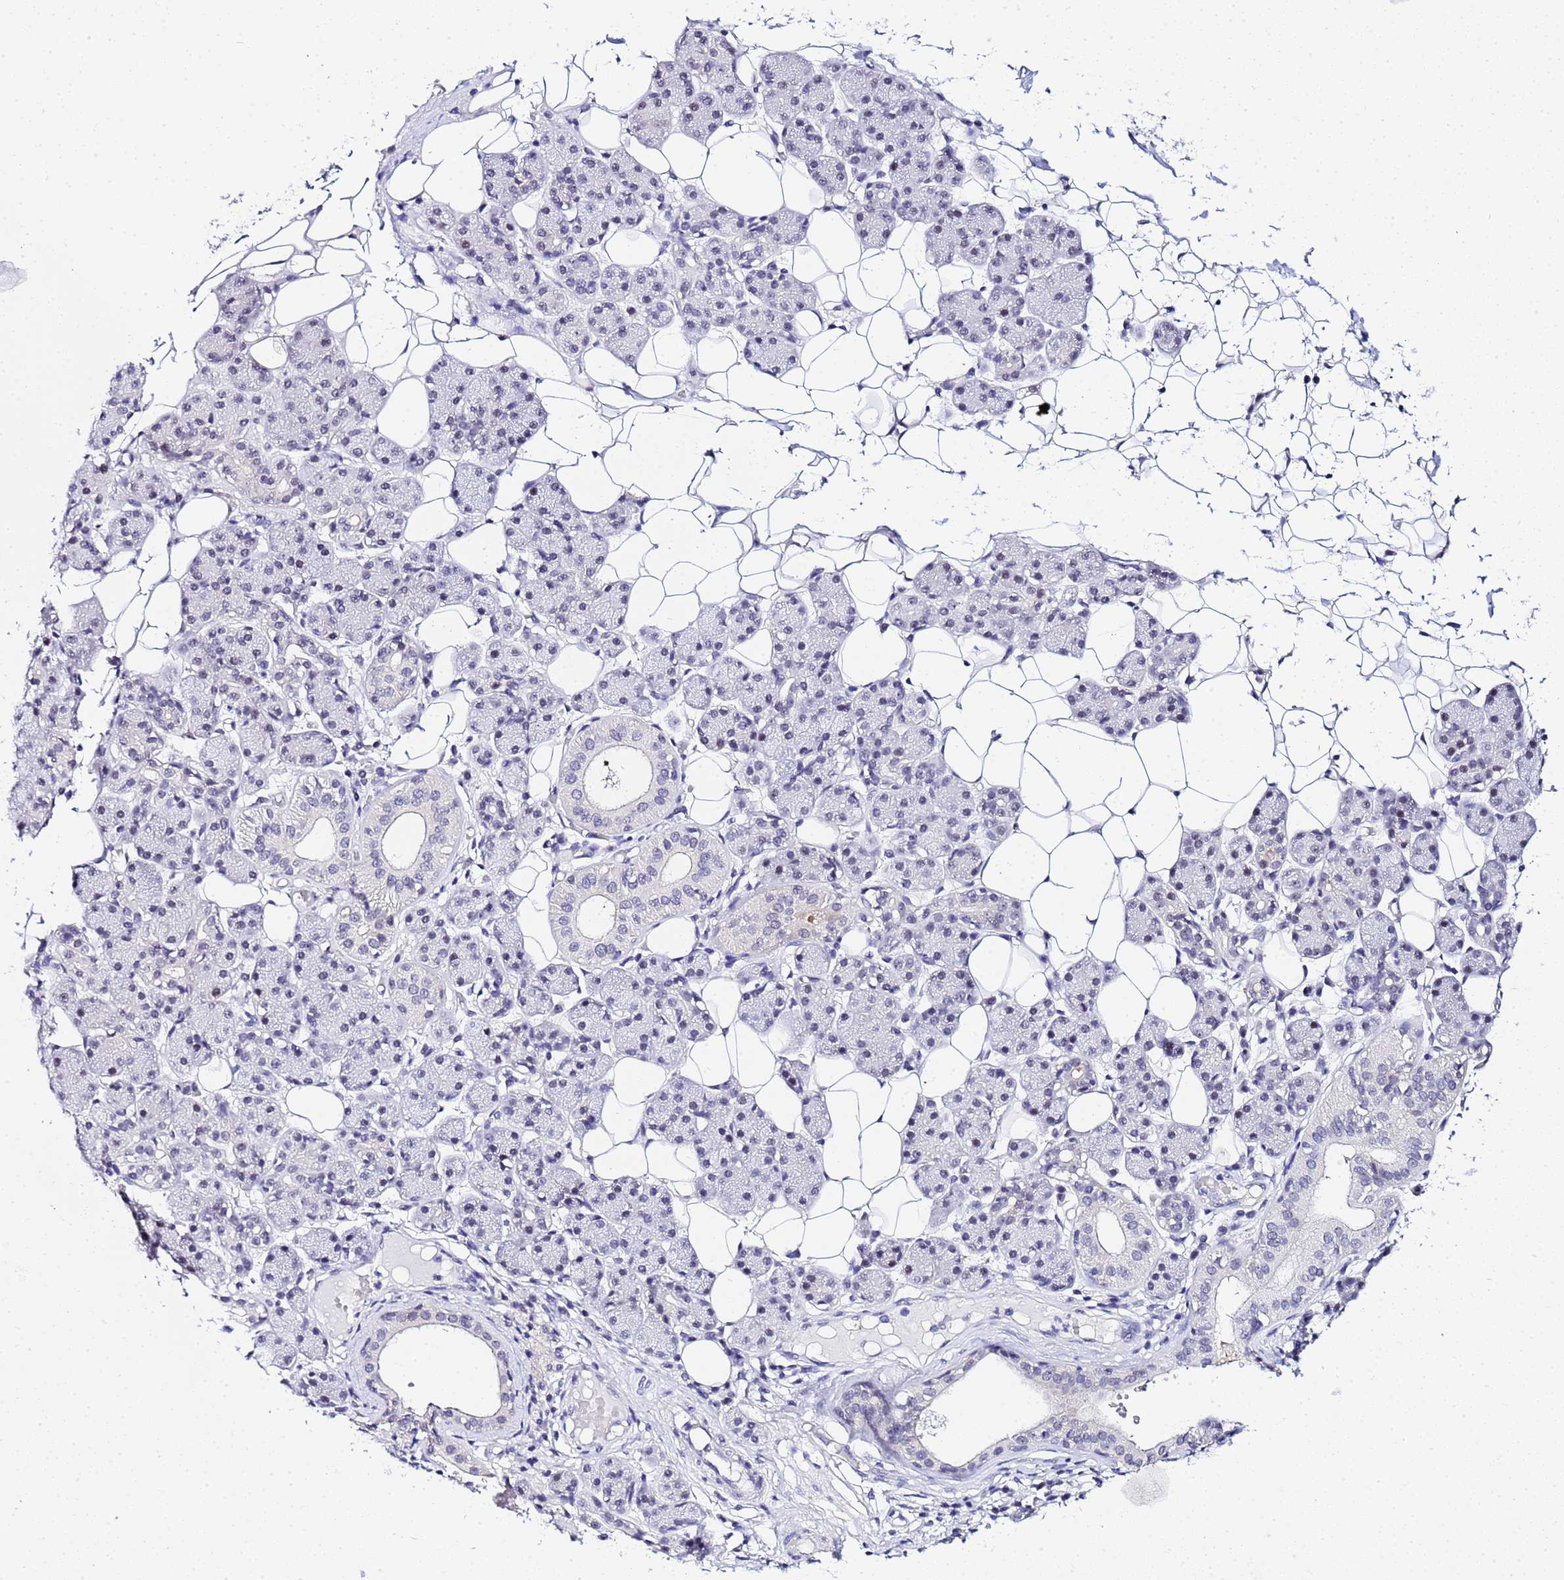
{"staining": {"intensity": "weak", "quantity": "<25%", "location": "cytoplasmic/membranous,nuclear"}, "tissue": "salivary gland", "cell_type": "Glandular cells", "image_type": "normal", "snomed": [{"axis": "morphology", "description": "Normal tissue, NOS"}, {"axis": "topography", "description": "Salivary gland"}], "caption": "Unremarkable salivary gland was stained to show a protein in brown. There is no significant expression in glandular cells.", "gene": "ACTL6B", "patient": {"sex": "female", "age": 33}}